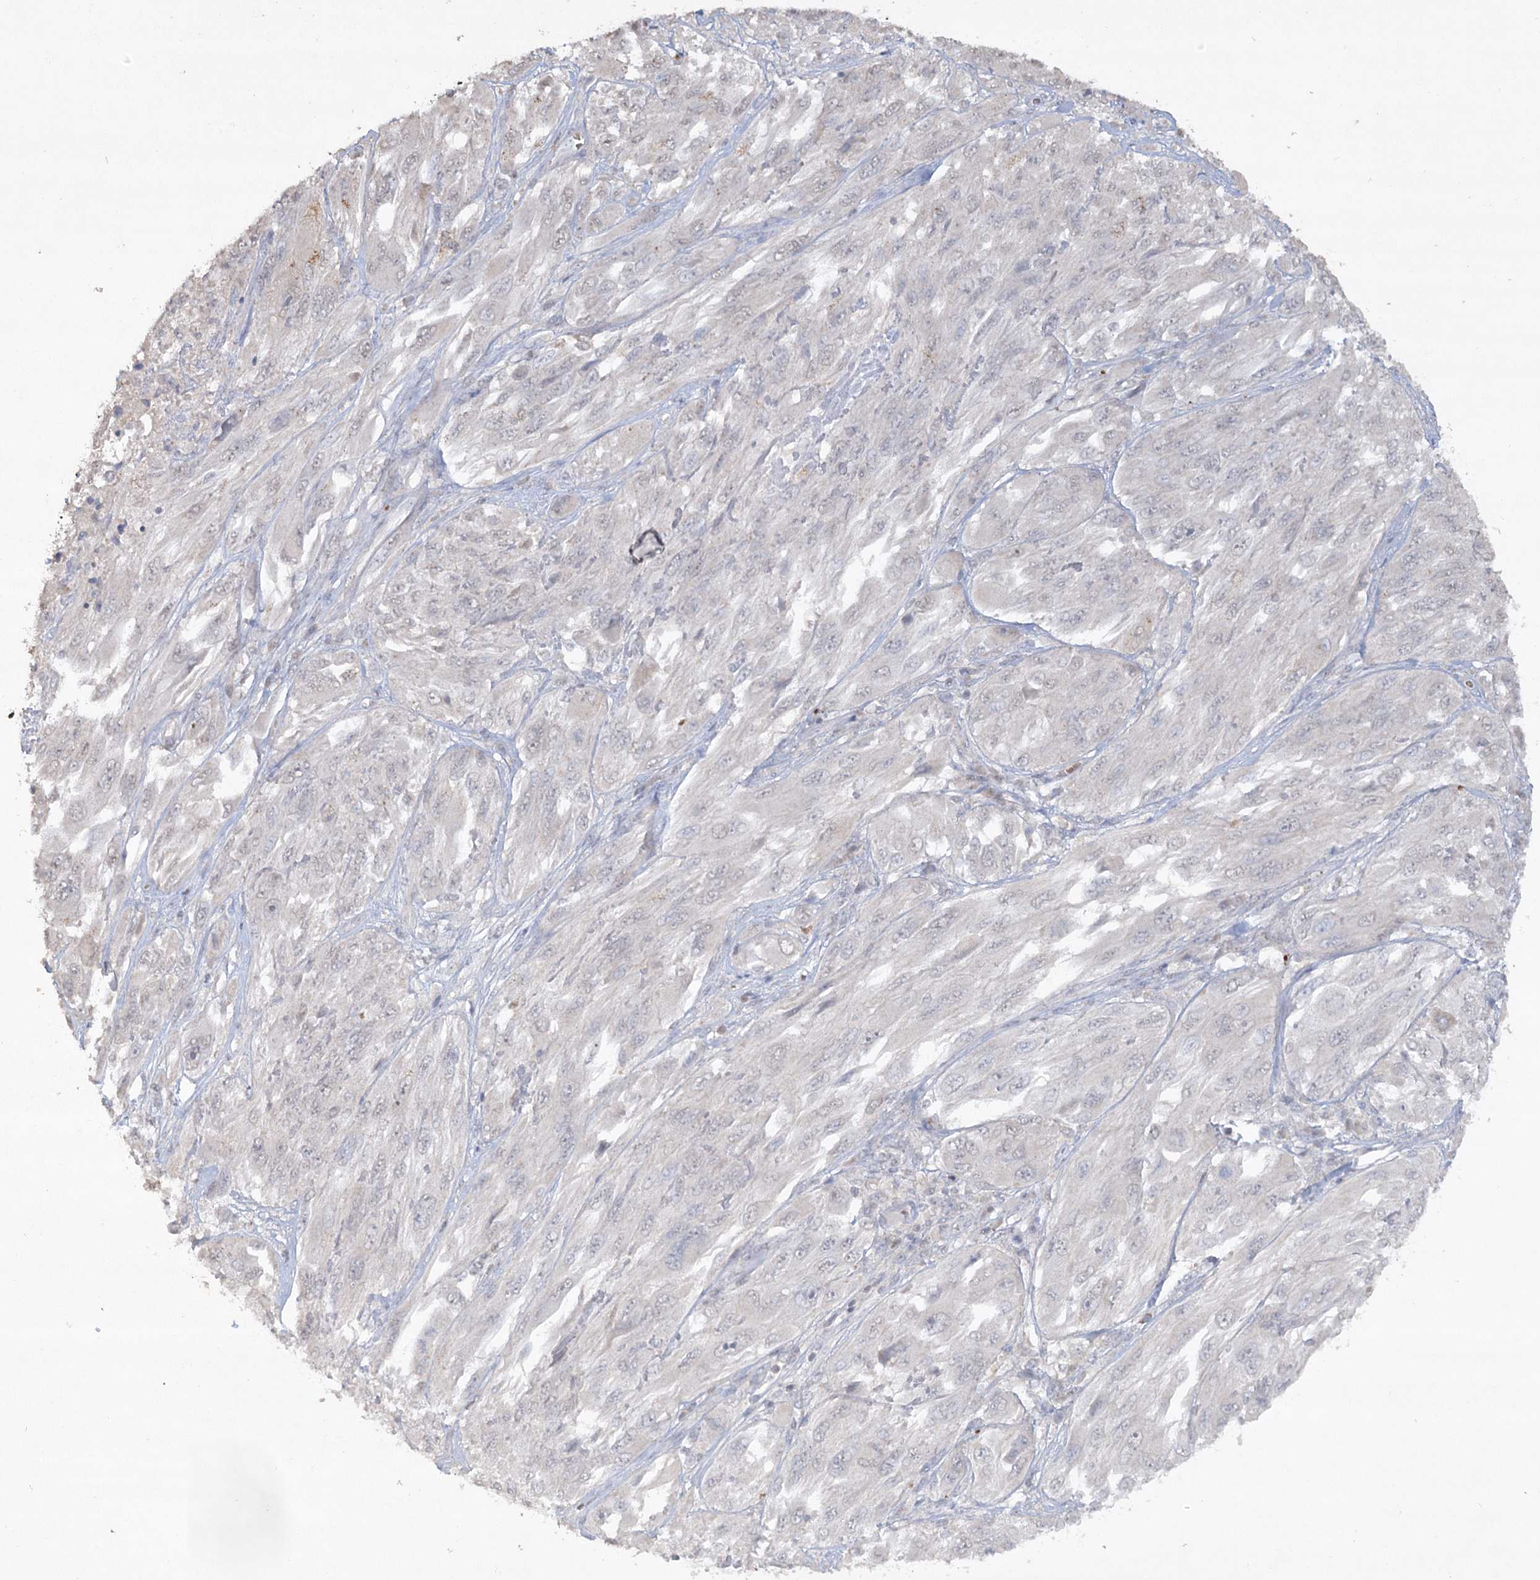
{"staining": {"intensity": "negative", "quantity": "none", "location": "none"}, "tissue": "melanoma", "cell_type": "Tumor cells", "image_type": "cancer", "snomed": [{"axis": "morphology", "description": "Malignant melanoma, NOS"}, {"axis": "topography", "description": "Skin"}], "caption": "This is a image of IHC staining of malignant melanoma, which shows no staining in tumor cells. The staining was performed using DAB (3,3'-diaminobenzidine) to visualize the protein expression in brown, while the nuclei were stained in blue with hematoxylin (Magnification: 20x).", "gene": "TRAF3IP1", "patient": {"sex": "female", "age": 91}}